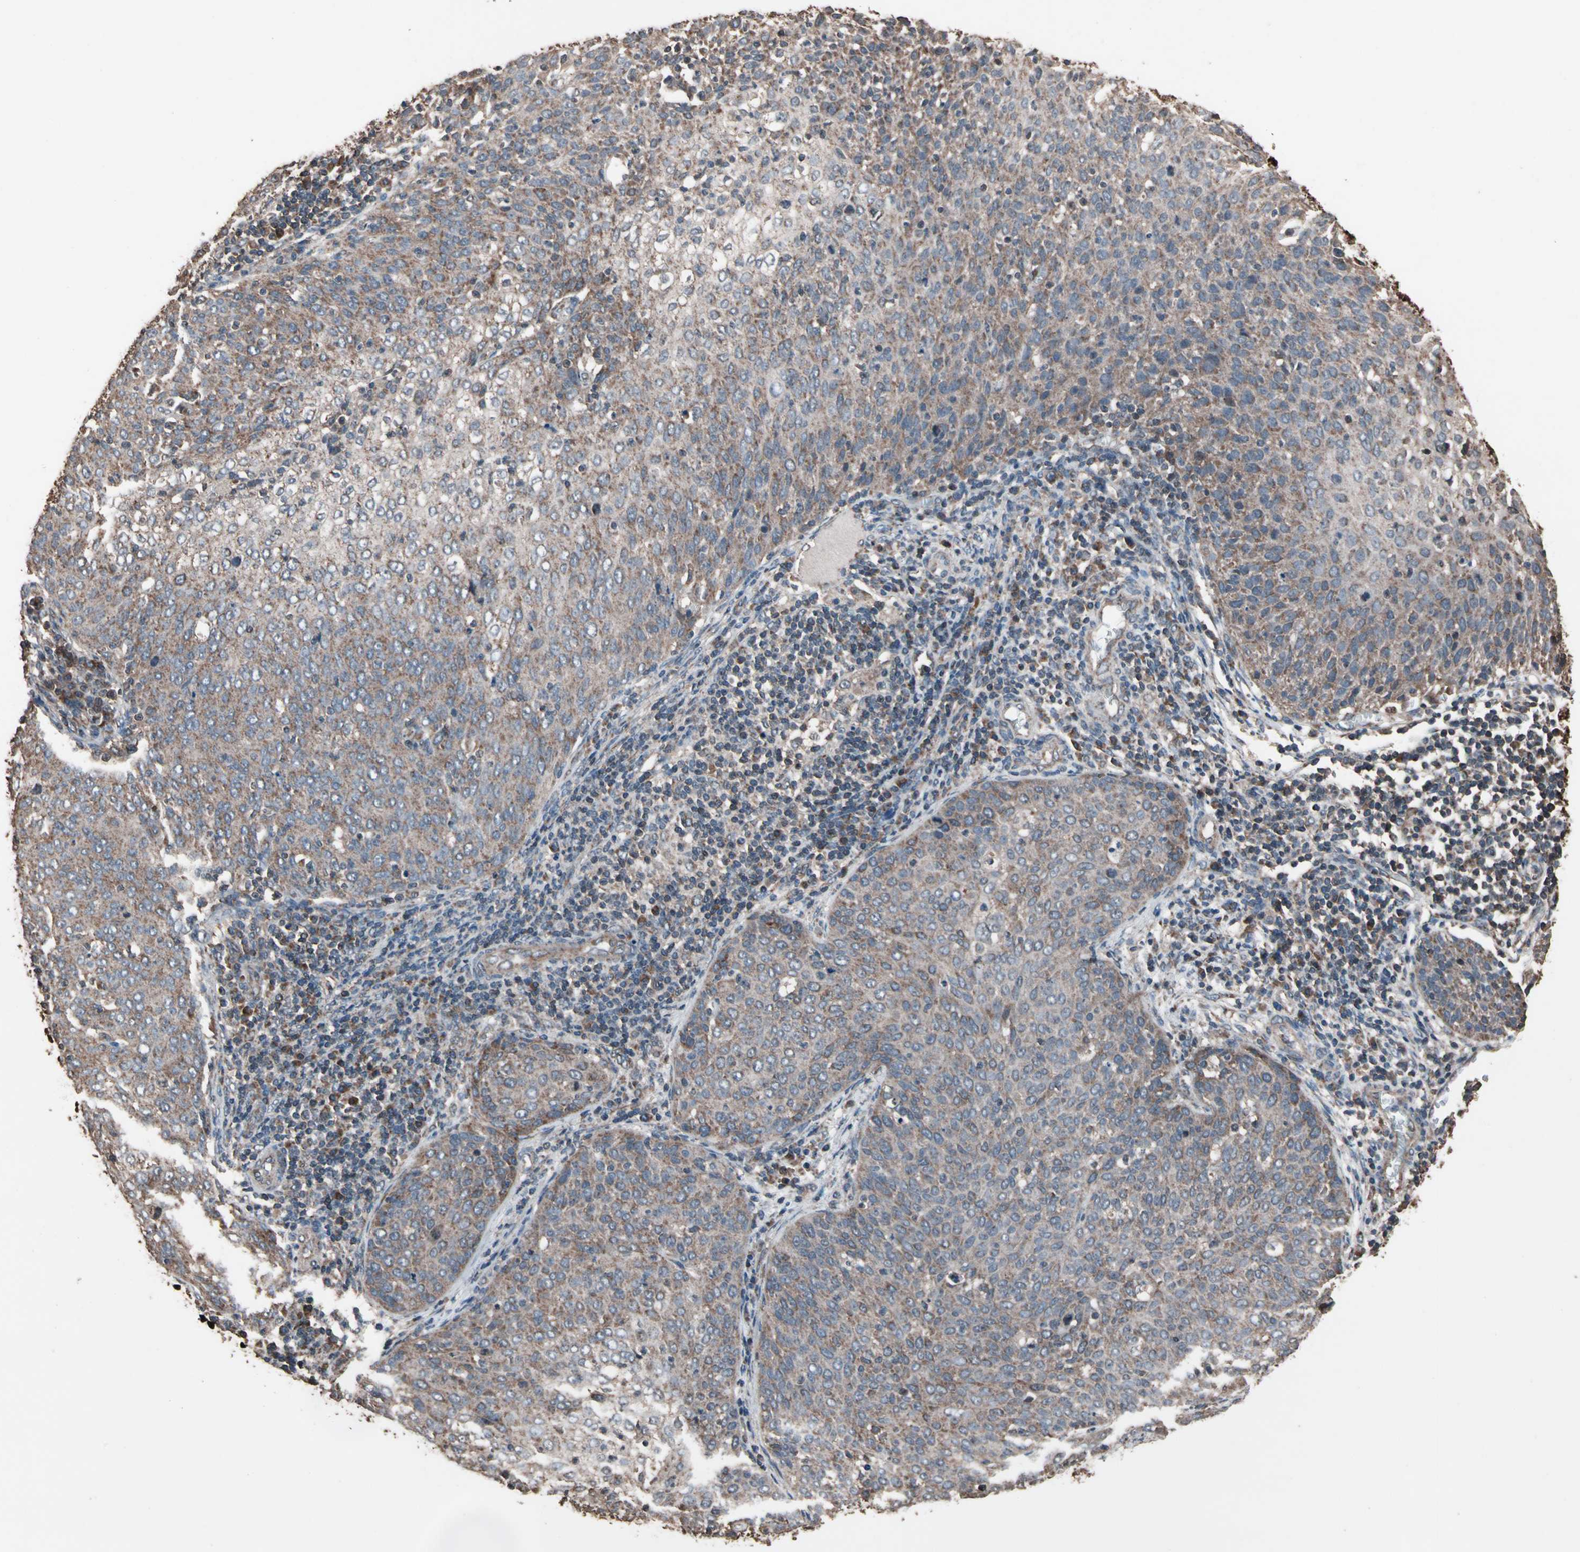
{"staining": {"intensity": "moderate", "quantity": ">75%", "location": "cytoplasmic/membranous"}, "tissue": "cervical cancer", "cell_type": "Tumor cells", "image_type": "cancer", "snomed": [{"axis": "morphology", "description": "Squamous cell carcinoma, NOS"}, {"axis": "topography", "description": "Cervix"}], "caption": "Immunohistochemistry (IHC) image of human cervical squamous cell carcinoma stained for a protein (brown), which displays medium levels of moderate cytoplasmic/membranous expression in approximately >75% of tumor cells.", "gene": "MRPL2", "patient": {"sex": "female", "age": 38}}